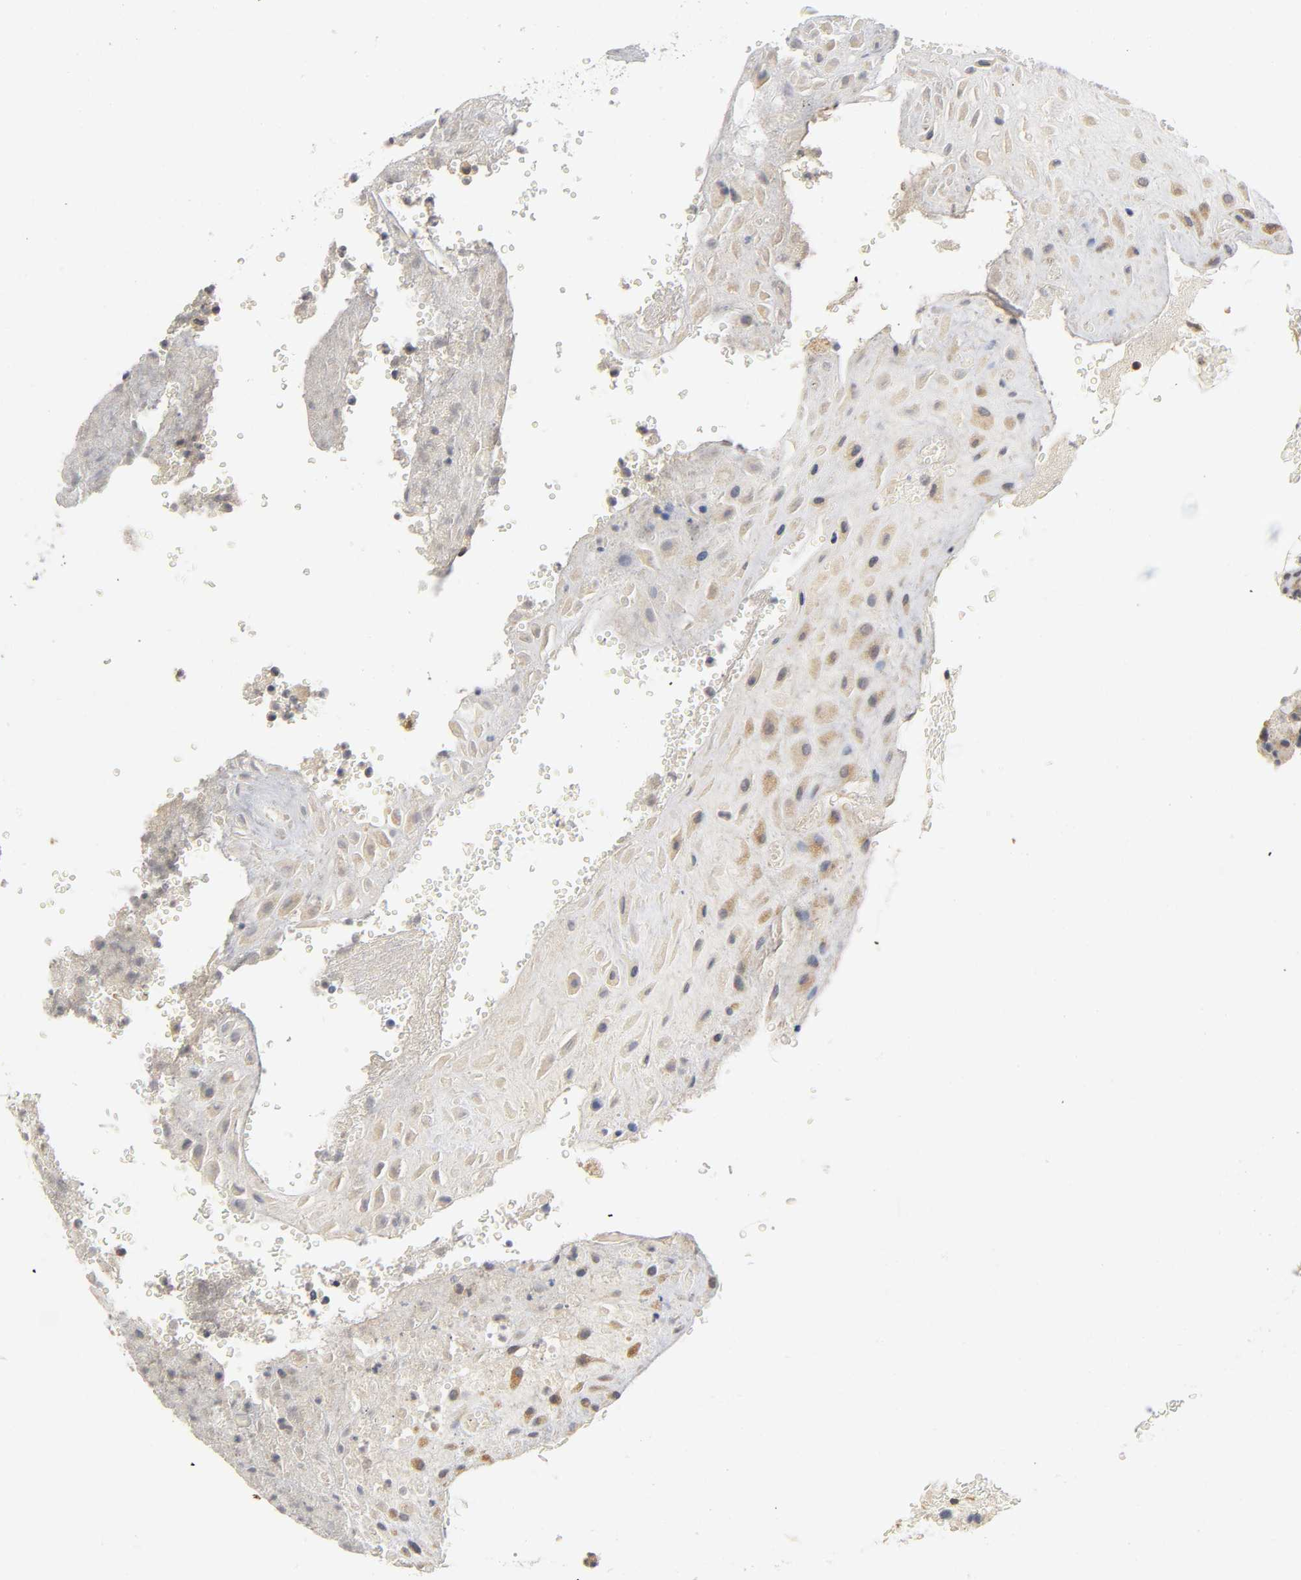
{"staining": {"intensity": "moderate", "quantity": "25%-75%", "location": "cytoplasmic/membranous,nuclear"}, "tissue": "placenta", "cell_type": "Decidual cells", "image_type": "normal", "snomed": [{"axis": "morphology", "description": "Normal tissue, NOS"}, {"axis": "topography", "description": "Placenta"}], "caption": "The image reveals immunohistochemical staining of normal placenta. There is moderate cytoplasmic/membranous,nuclear staining is present in about 25%-75% of decidual cells. (DAB (3,3'-diaminobenzidine) IHC, brown staining for protein, blue staining for nuclei).", "gene": "NRP1", "patient": {"sex": "female", "age": 19}}